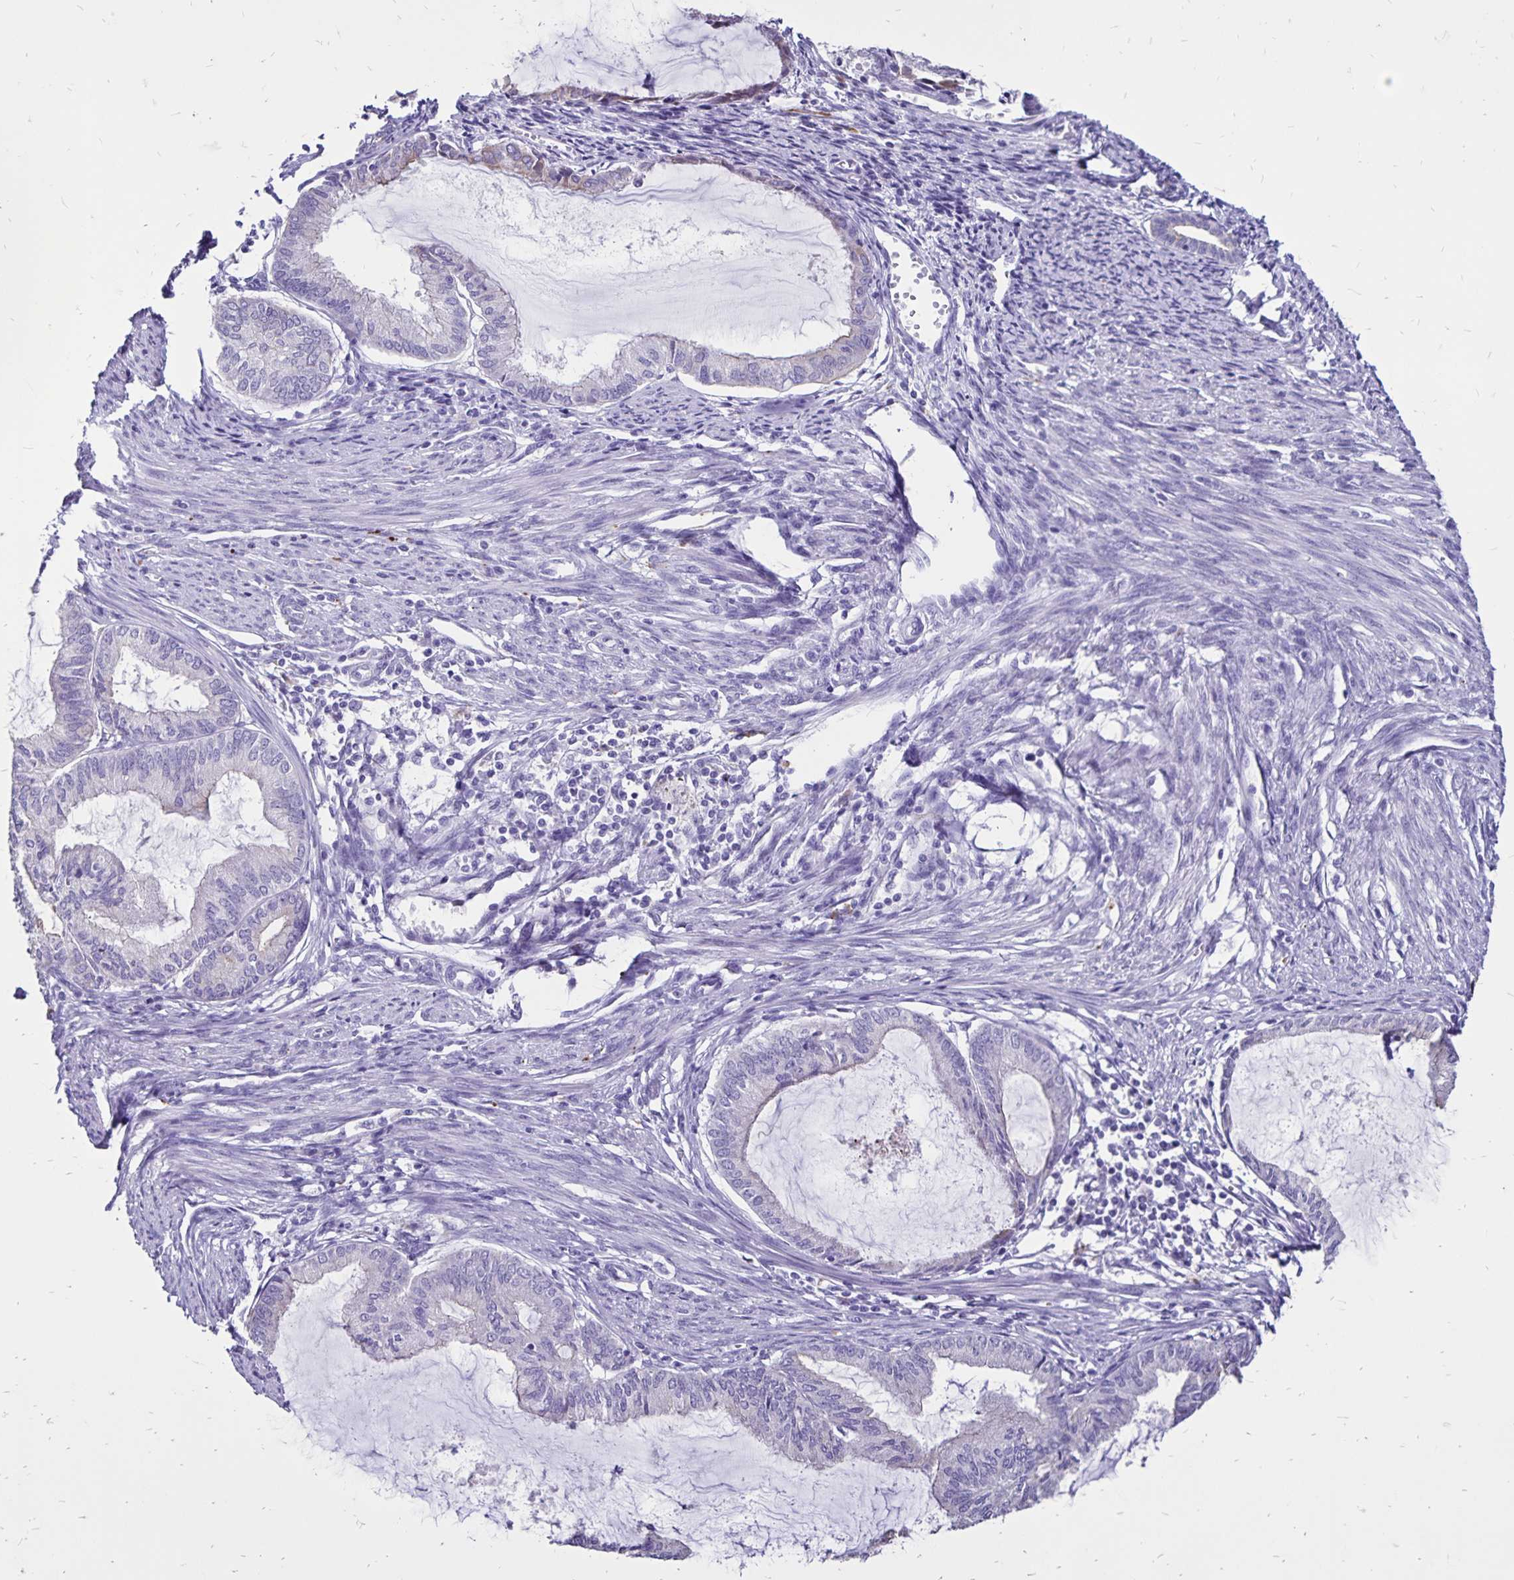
{"staining": {"intensity": "negative", "quantity": "none", "location": "none"}, "tissue": "endometrial cancer", "cell_type": "Tumor cells", "image_type": "cancer", "snomed": [{"axis": "morphology", "description": "Adenocarcinoma, NOS"}, {"axis": "topography", "description": "Endometrium"}], "caption": "Immunohistochemical staining of human adenocarcinoma (endometrial) exhibits no significant expression in tumor cells.", "gene": "EVPL", "patient": {"sex": "female", "age": 86}}